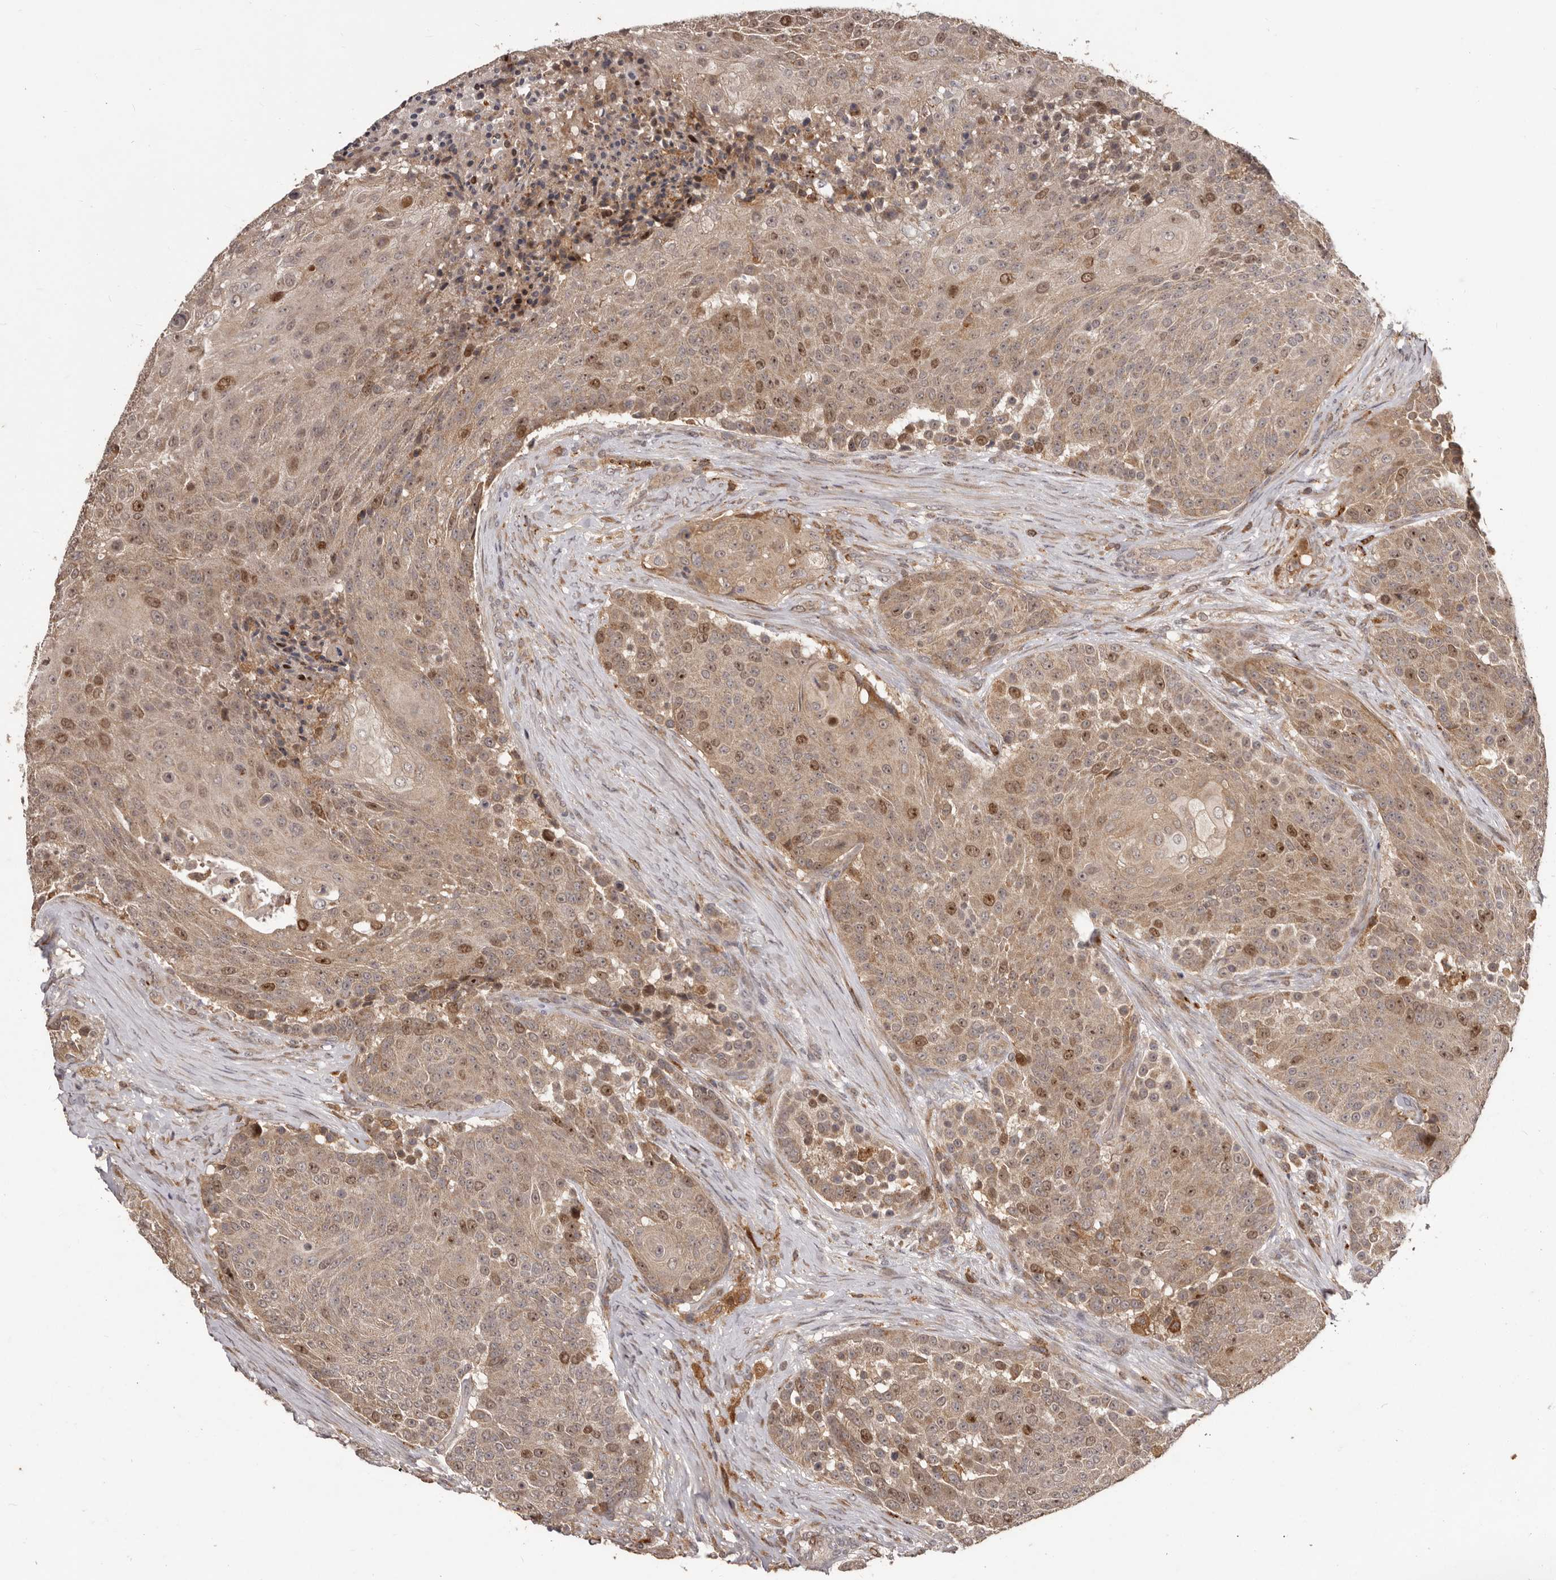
{"staining": {"intensity": "moderate", "quantity": ">75%", "location": "cytoplasmic/membranous,nuclear"}, "tissue": "urothelial cancer", "cell_type": "Tumor cells", "image_type": "cancer", "snomed": [{"axis": "morphology", "description": "Urothelial carcinoma, High grade"}, {"axis": "topography", "description": "Urinary bladder"}], "caption": "Approximately >75% of tumor cells in urothelial cancer reveal moderate cytoplasmic/membranous and nuclear protein positivity as visualized by brown immunohistochemical staining.", "gene": "RNF187", "patient": {"sex": "female", "age": 63}}